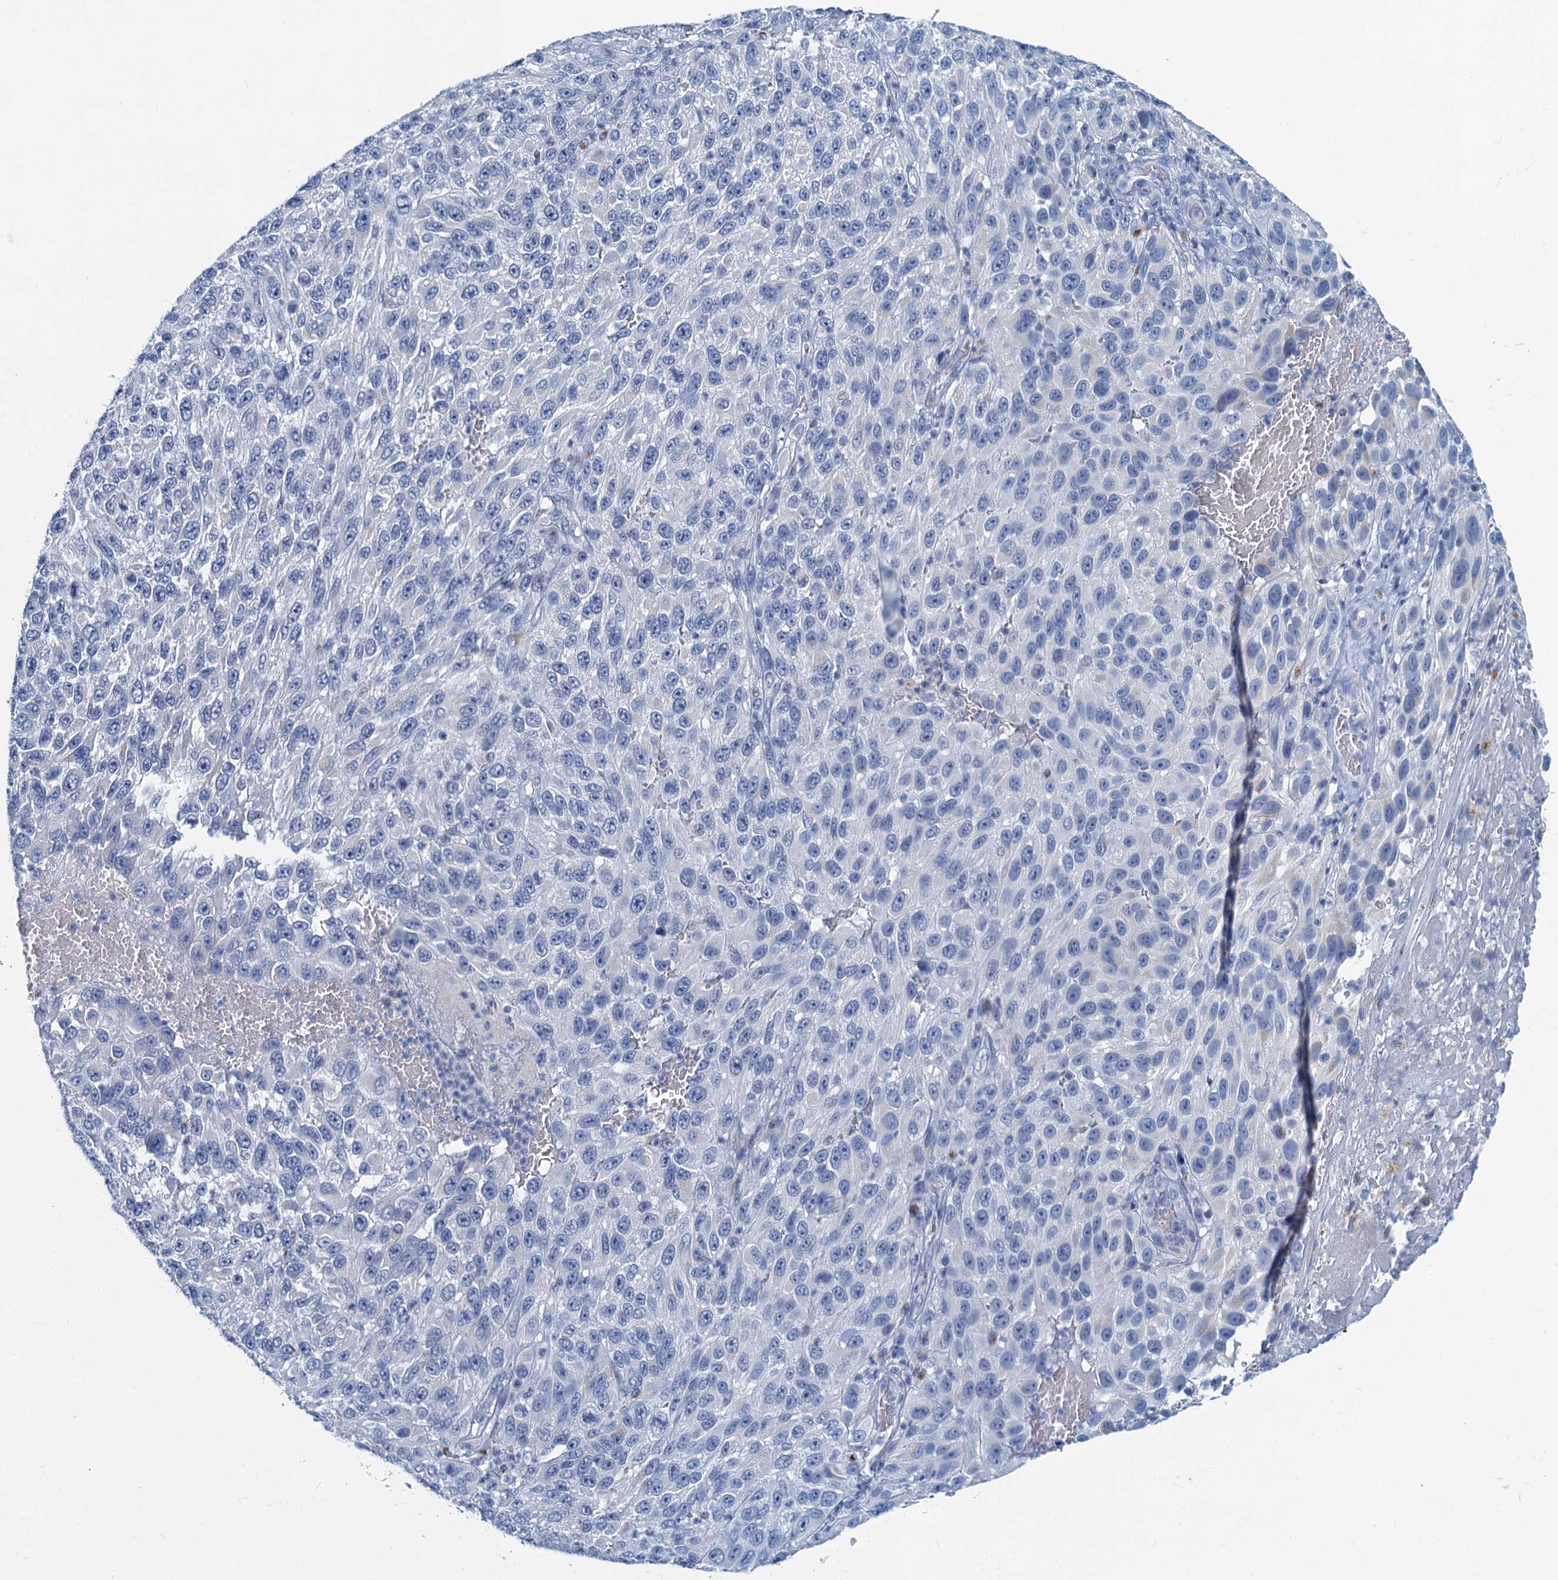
{"staining": {"intensity": "negative", "quantity": "none", "location": "none"}, "tissue": "melanoma", "cell_type": "Tumor cells", "image_type": "cancer", "snomed": [{"axis": "morphology", "description": "Normal tissue, NOS"}, {"axis": "morphology", "description": "Malignant melanoma, NOS"}, {"axis": "topography", "description": "Skin"}], "caption": "Micrograph shows no significant protein expression in tumor cells of malignant melanoma.", "gene": "LYPD3", "patient": {"sex": "female", "age": 96}}